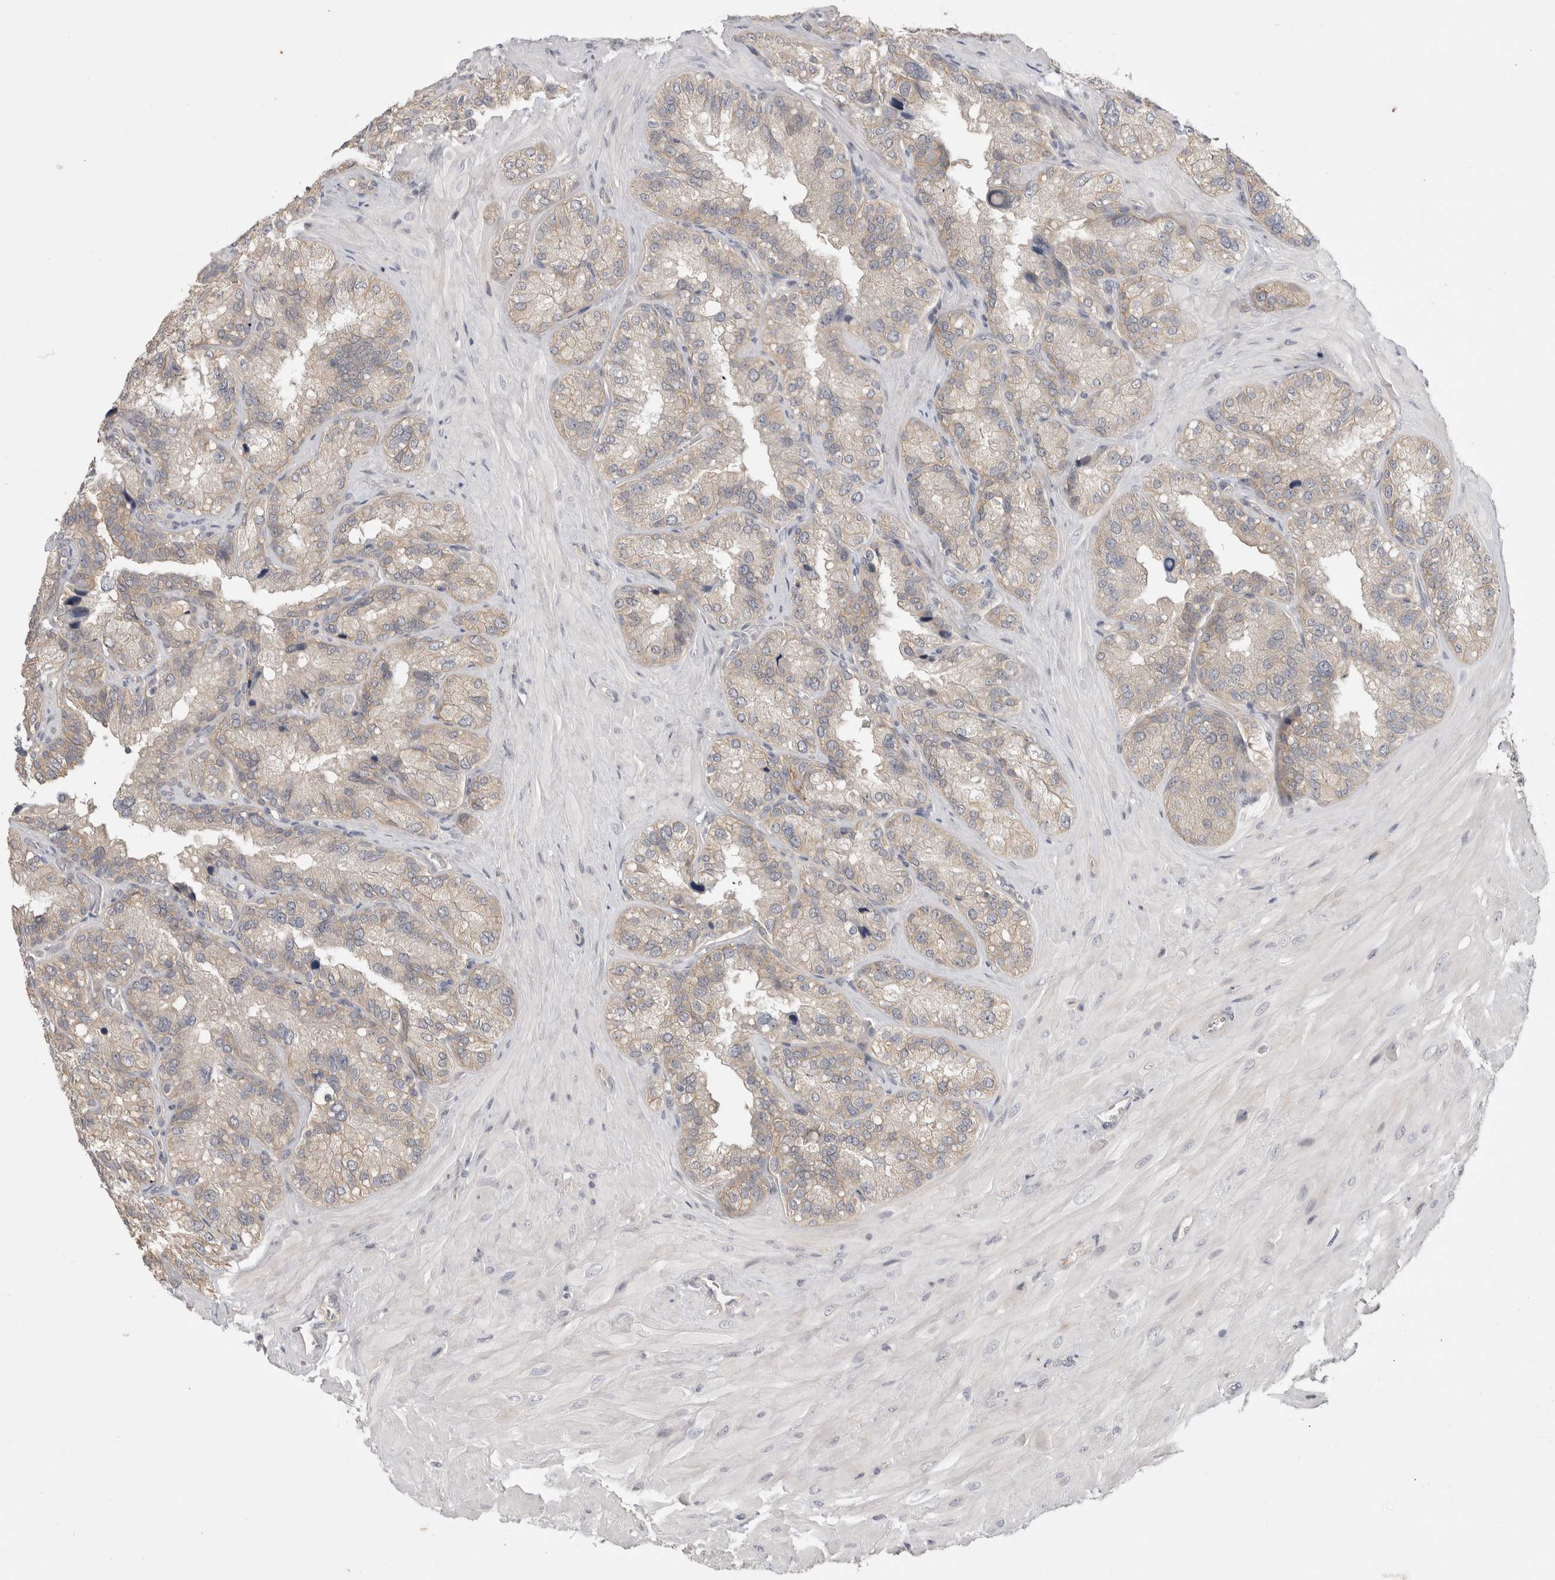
{"staining": {"intensity": "weak", "quantity": "<25%", "location": "cytoplasmic/membranous"}, "tissue": "seminal vesicle", "cell_type": "Glandular cells", "image_type": "normal", "snomed": [{"axis": "morphology", "description": "Normal tissue, NOS"}, {"axis": "topography", "description": "Prostate"}, {"axis": "topography", "description": "Seminal veicle"}], "caption": "An IHC image of normal seminal vesicle is shown. There is no staining in glandular cells of seminal vesicle.", "gene": "CERS3", "patient": {"sex": "male", "age": 51}}